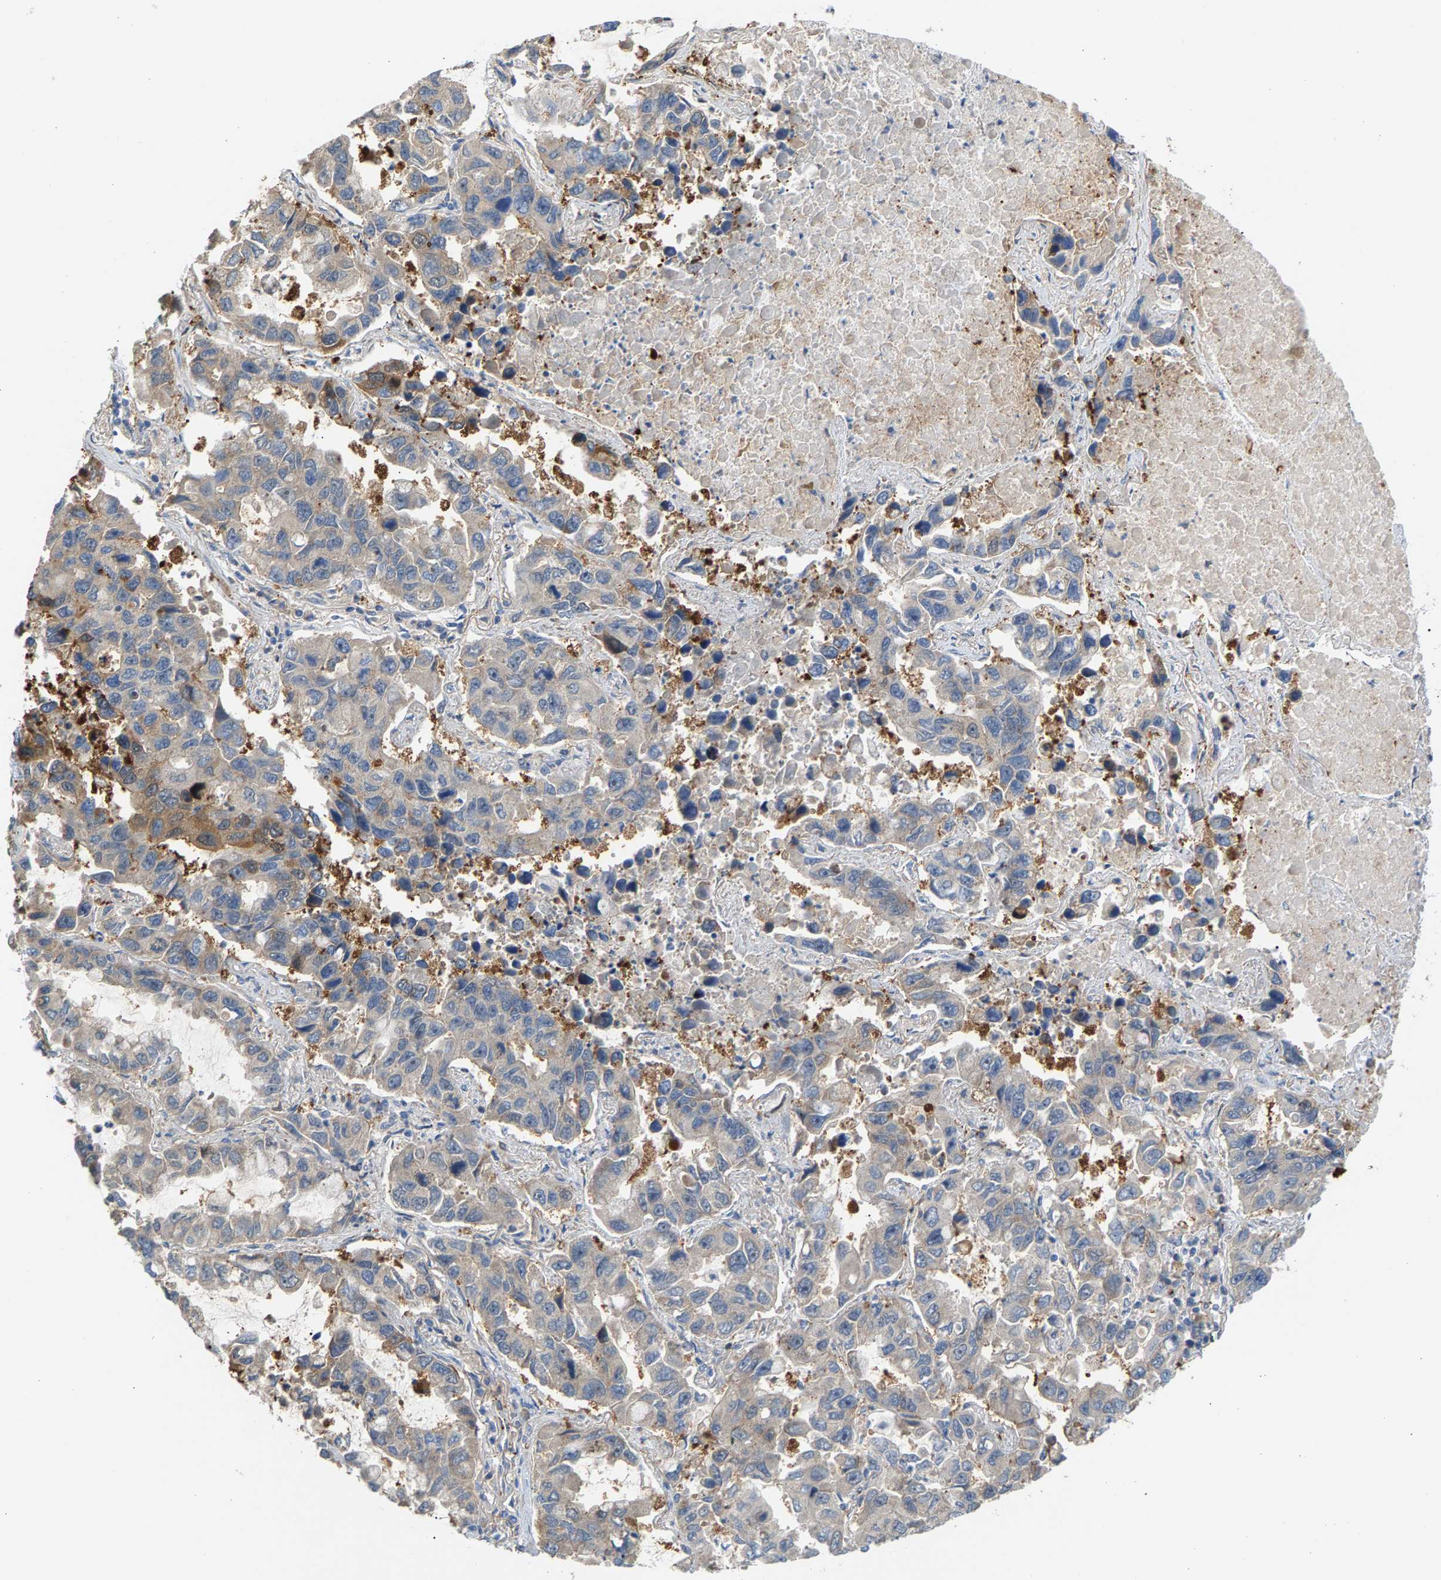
{"staining": {"intensity": "weak", "quantity": "<25%", "location": "cytoplasmic/membranous"}, "tissue": "lung cancer", "cell_type": "Tumor cells", "image_type": "cancer", "snomed": [{"axis": "morphology", "description": "Adenocarcinoma, NOS"}, {"axis": "topography", "description": "Lung"}], "caption": "This is a histopathology image of immunohistochemistry staining of adenocarcinoma (lung), which shows no staining in tumor cells. (Stains: DAB (3,3'-diaminobenzidine) immunohistochemistry (IHC) with hematoxylin counter stain, Microscopy: brightfield microscopy at high magnification).", "gene": "KRTAP27-1", "patient": {"sex": "male", "age": 64}}